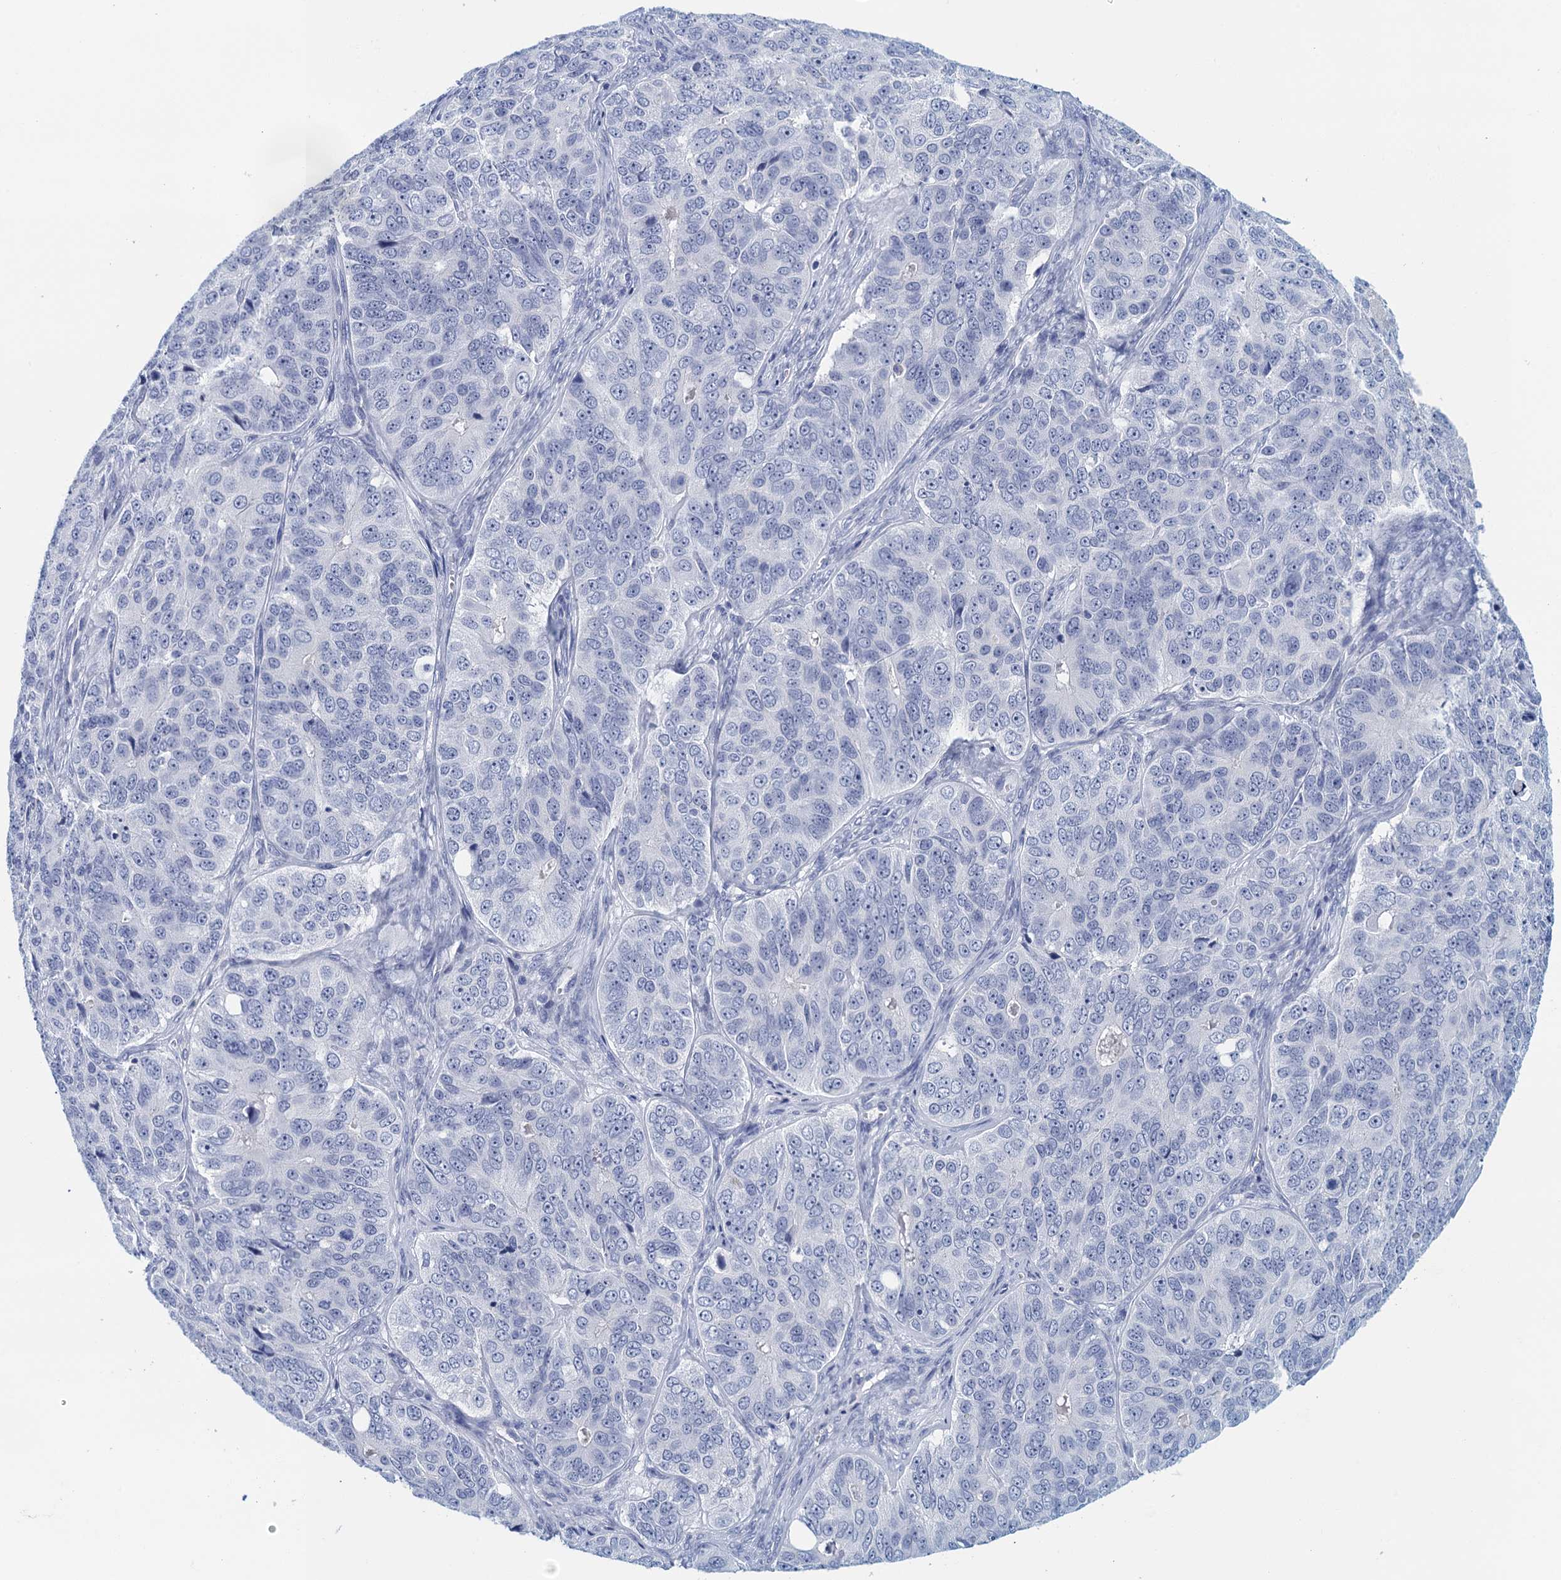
{"staining": {"intensity": "negative", "quantity": "none", "location": "none"}, "tissue": "ovarian cancer", "cell_type": "Tumor cells", "image_type": "cancer", "snomed": [{"axis": "morphology", "description": "Carcinoma, endometroid"}, {"axis": "topography", "description": "Ovary"}], "caption": "The immunohistochemistry (IHC) photomicrograph has no significant positivity in tumor cells of ovarian endometroid carcinoma tissue.", "gene": "CYP51A1", "patient": {"sex": "female", "age": 51}}